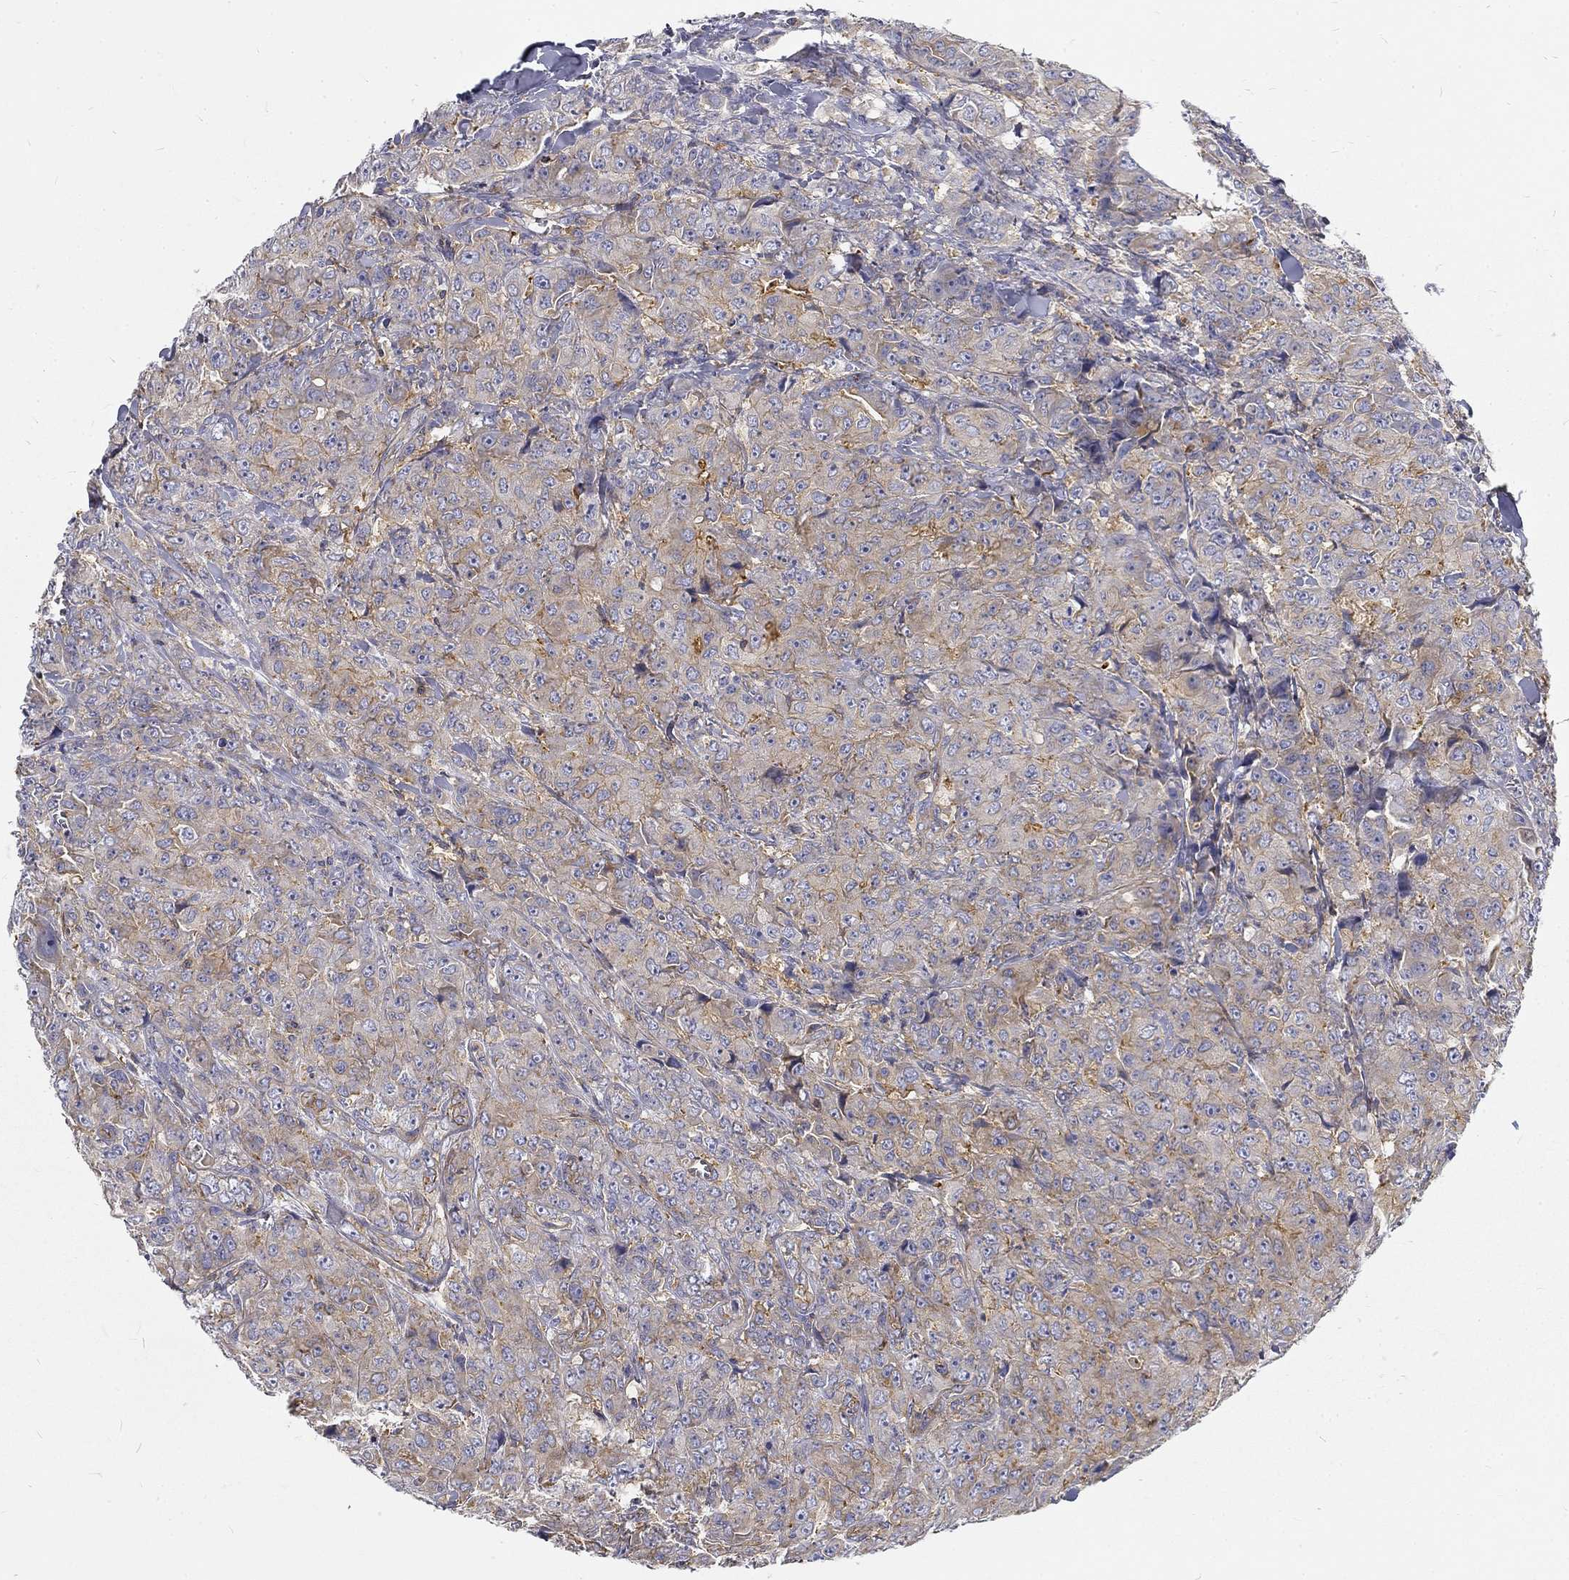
{"staining": {"intensity": "moderate", "quantity": "<25%", "location": "cytoplasmic/membranous"}, "tissue": "breast cancer", "cell_type": "Tumor cells", "image_type": "cancer", "snomed": [{"axis": "morphology", "description": "Duct carcinoma"}, {"axis": "topography", "description": "Breast"}], "caption": "Moderate cytoplasmic/membranous protein positivity is present in approximately <25% of tumor cells in infiltrating ductal carcinoma (breast).", "gene": "MTMR11", "patient": {"sex": "female", "age": 43}}